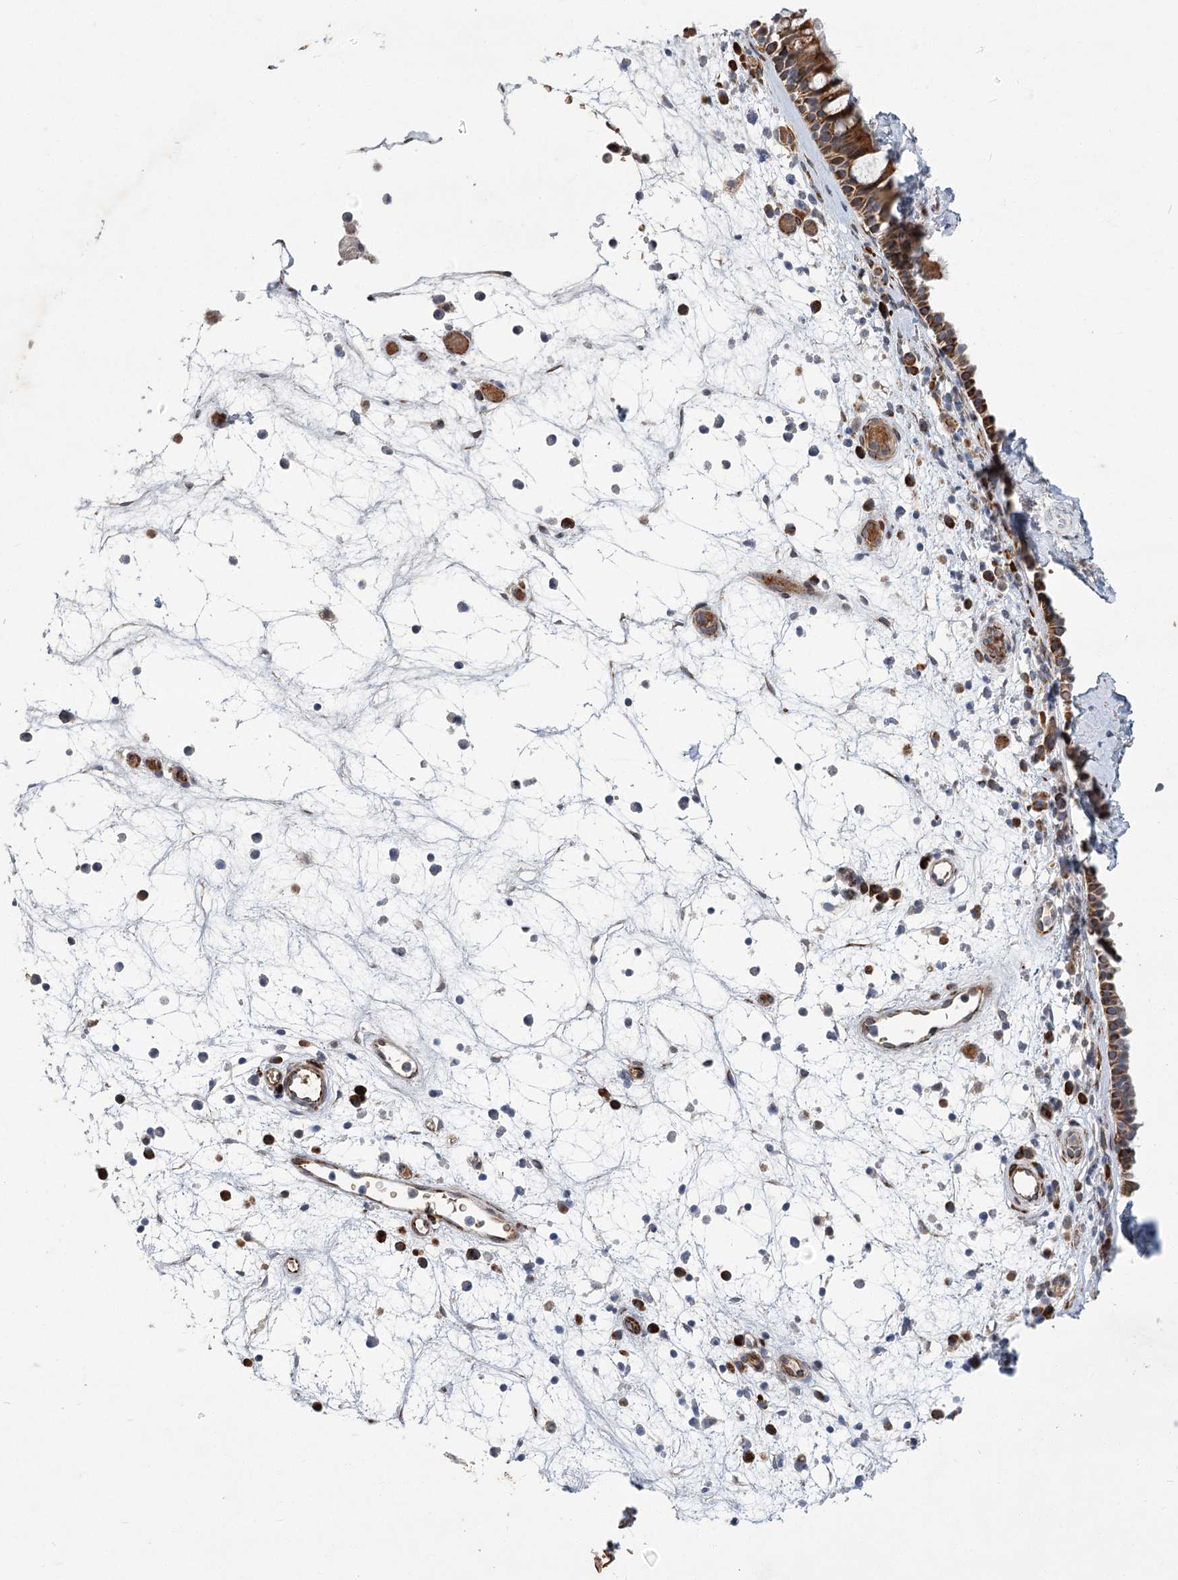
{"staining": {"intensity": "moderate", "quantity": ">75%", "location": "cytoplasmic/membranous"}, "tissue": "nasopharynx", "cell_type": "Respiratory epithelial cells", "image_type": "normal", "snomed": [{"axis": "morphology", "description": "Normal tissue, NOS"}, {"axis": "morphology", "description": "Inflammation, NOS"}, {"axis": "morphology", "description": "Malignant melanoma, Metastatic site"}, {"axis": "topography", "description": "Nasopharynx"}], "caption": "Protein staining shows moderate cytoplasmic/membranous staining in about >75% of respiratory epithelial cells in benign nasopharynx.", "gene": "GCNT4", "patient": {"sex": "male", "age": 70}}